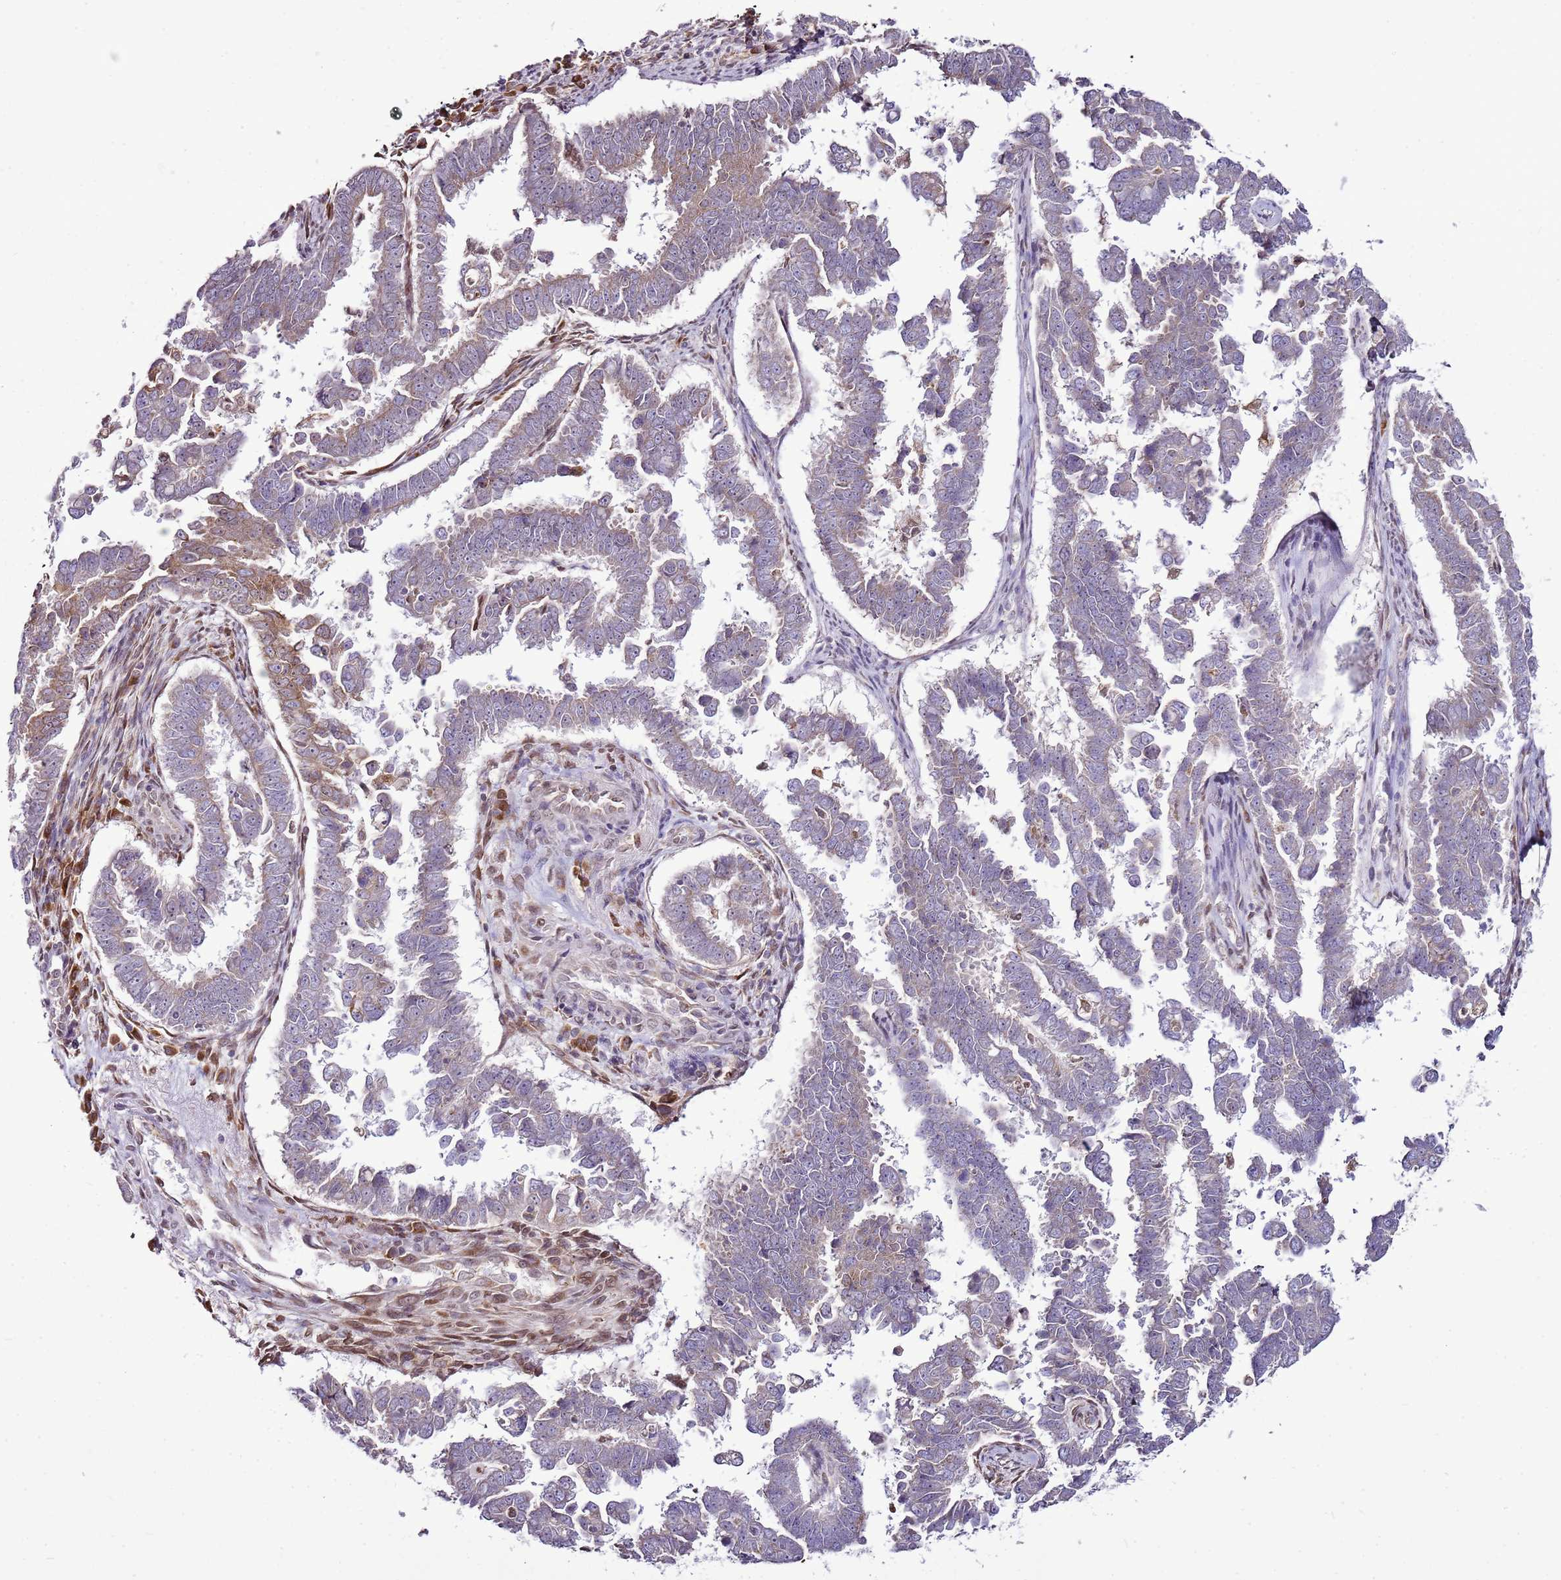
{"staining": {"intensity": "moderate", "quantity": "<25%", "location": "cytoplasmic/membranous"}, "tissue": "endometrial cancer", "cell_type": "Tumor cells", "image_type": "cancer", "snomed": [{"axis": "morphology", "description": "Adenocarcinoma, NOS"}, {"axis": "topography", "description": "Endometrium"}], "caption": "DAB immunohistochemical staining of endometrial cancer (adenocarcinoma) reveals moderate cytoplasmic/membranous protein staining in approximately <25% of tumor cells.", "gene": "TMED10", "patient": {"sex": "female", "age": 75}}